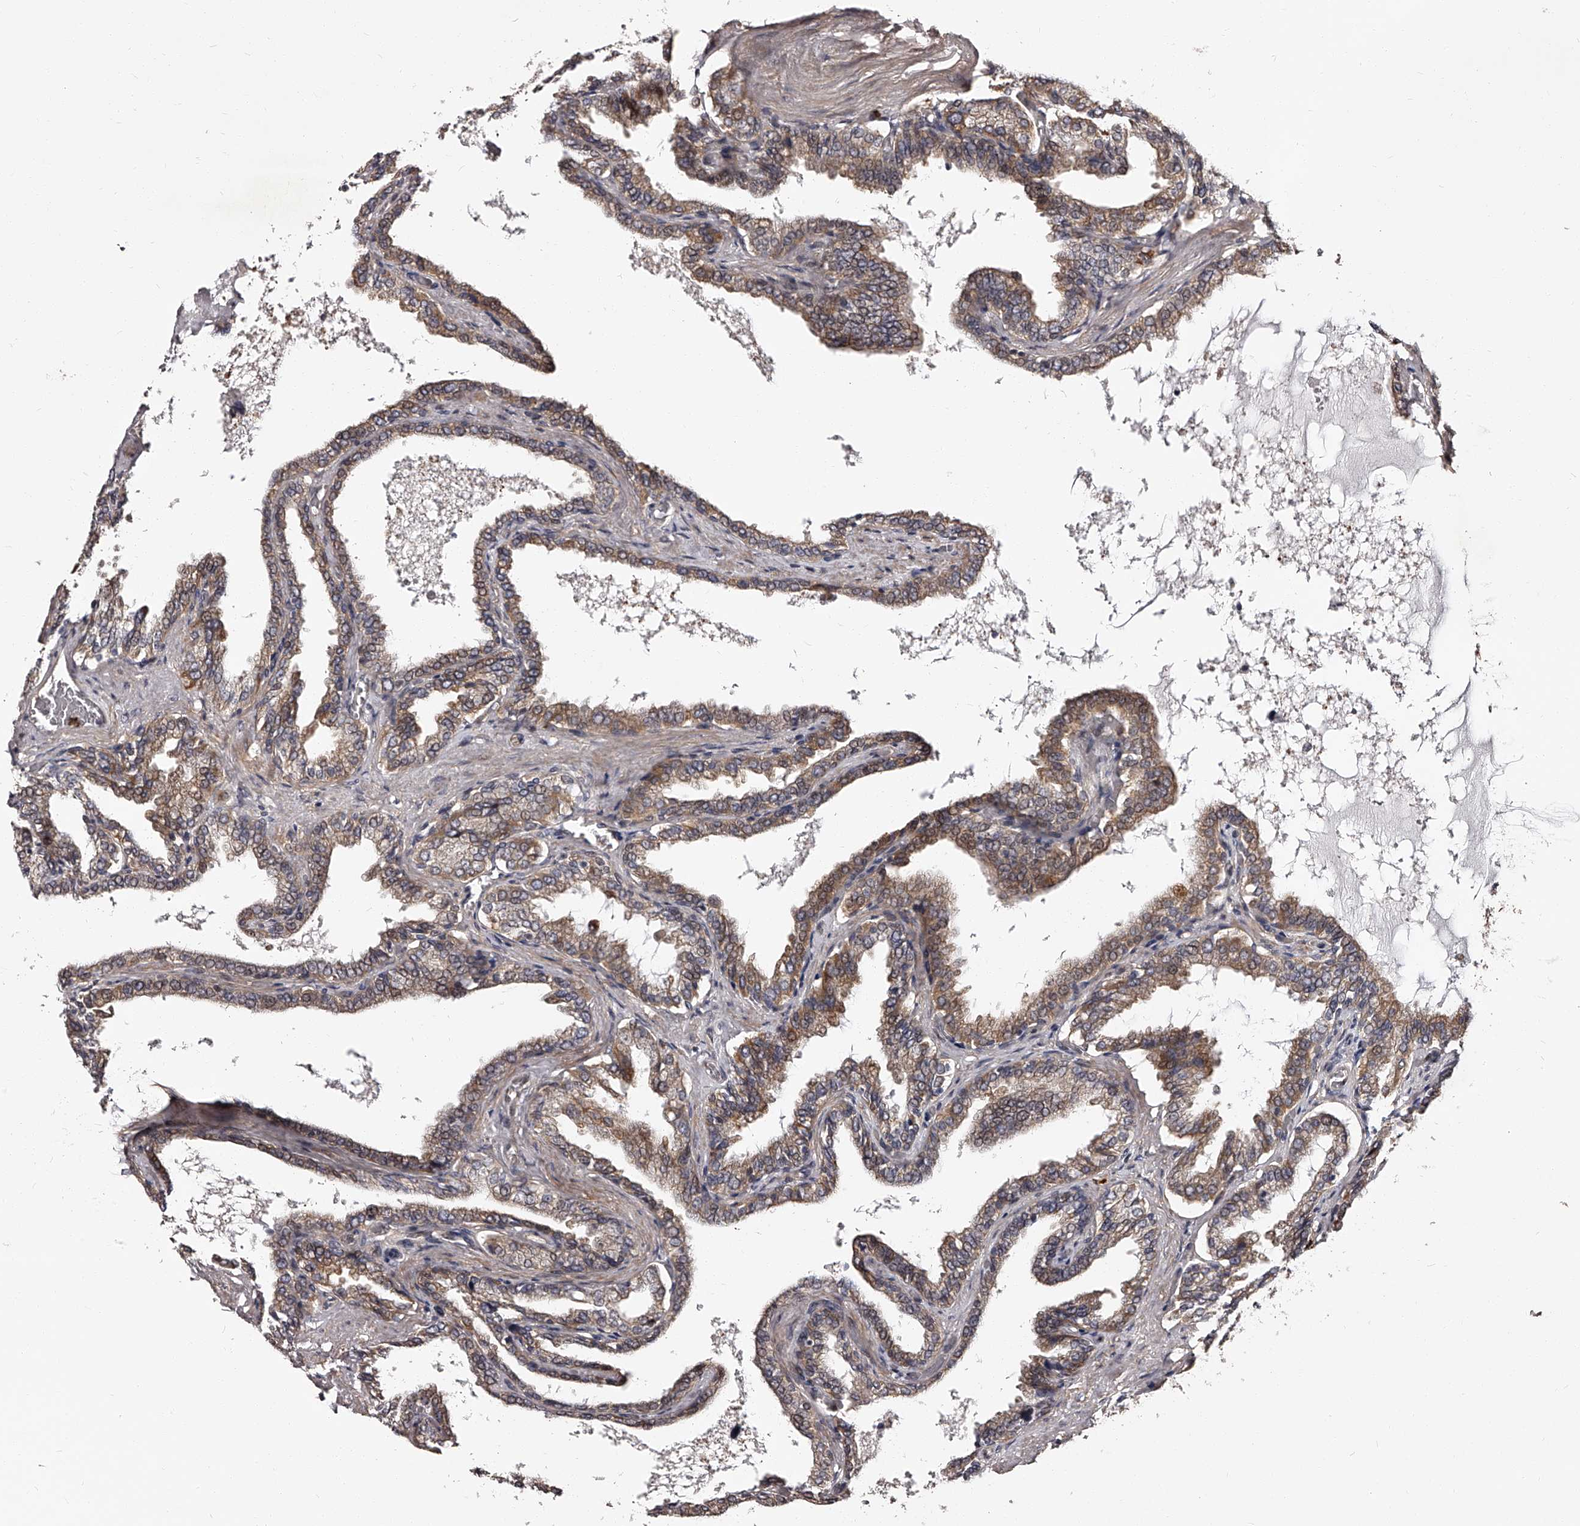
{"staining": {"intensity": "strong", "quantity": "25%-75%", "location": "cytoplasmic/membranous,nuclear"}, "tissue": "seminal vesicle", "cell_type": "Glandular cells", "image_type": "normal", "snomed": [{"axis": "morphology", "description": "Normal tissue, NOS"}, {"axis": "topography", "description": "Seminal veicle"}], "caption": "Seminal vesicle stained for a protein (brown) demonstrates strong cytoplasmic/membranous,nuclear positive staining in approximately 25%-75% of glandular cells.", "gene": "RSC1A1", "patient": {"sex": "male", "age": 46}}